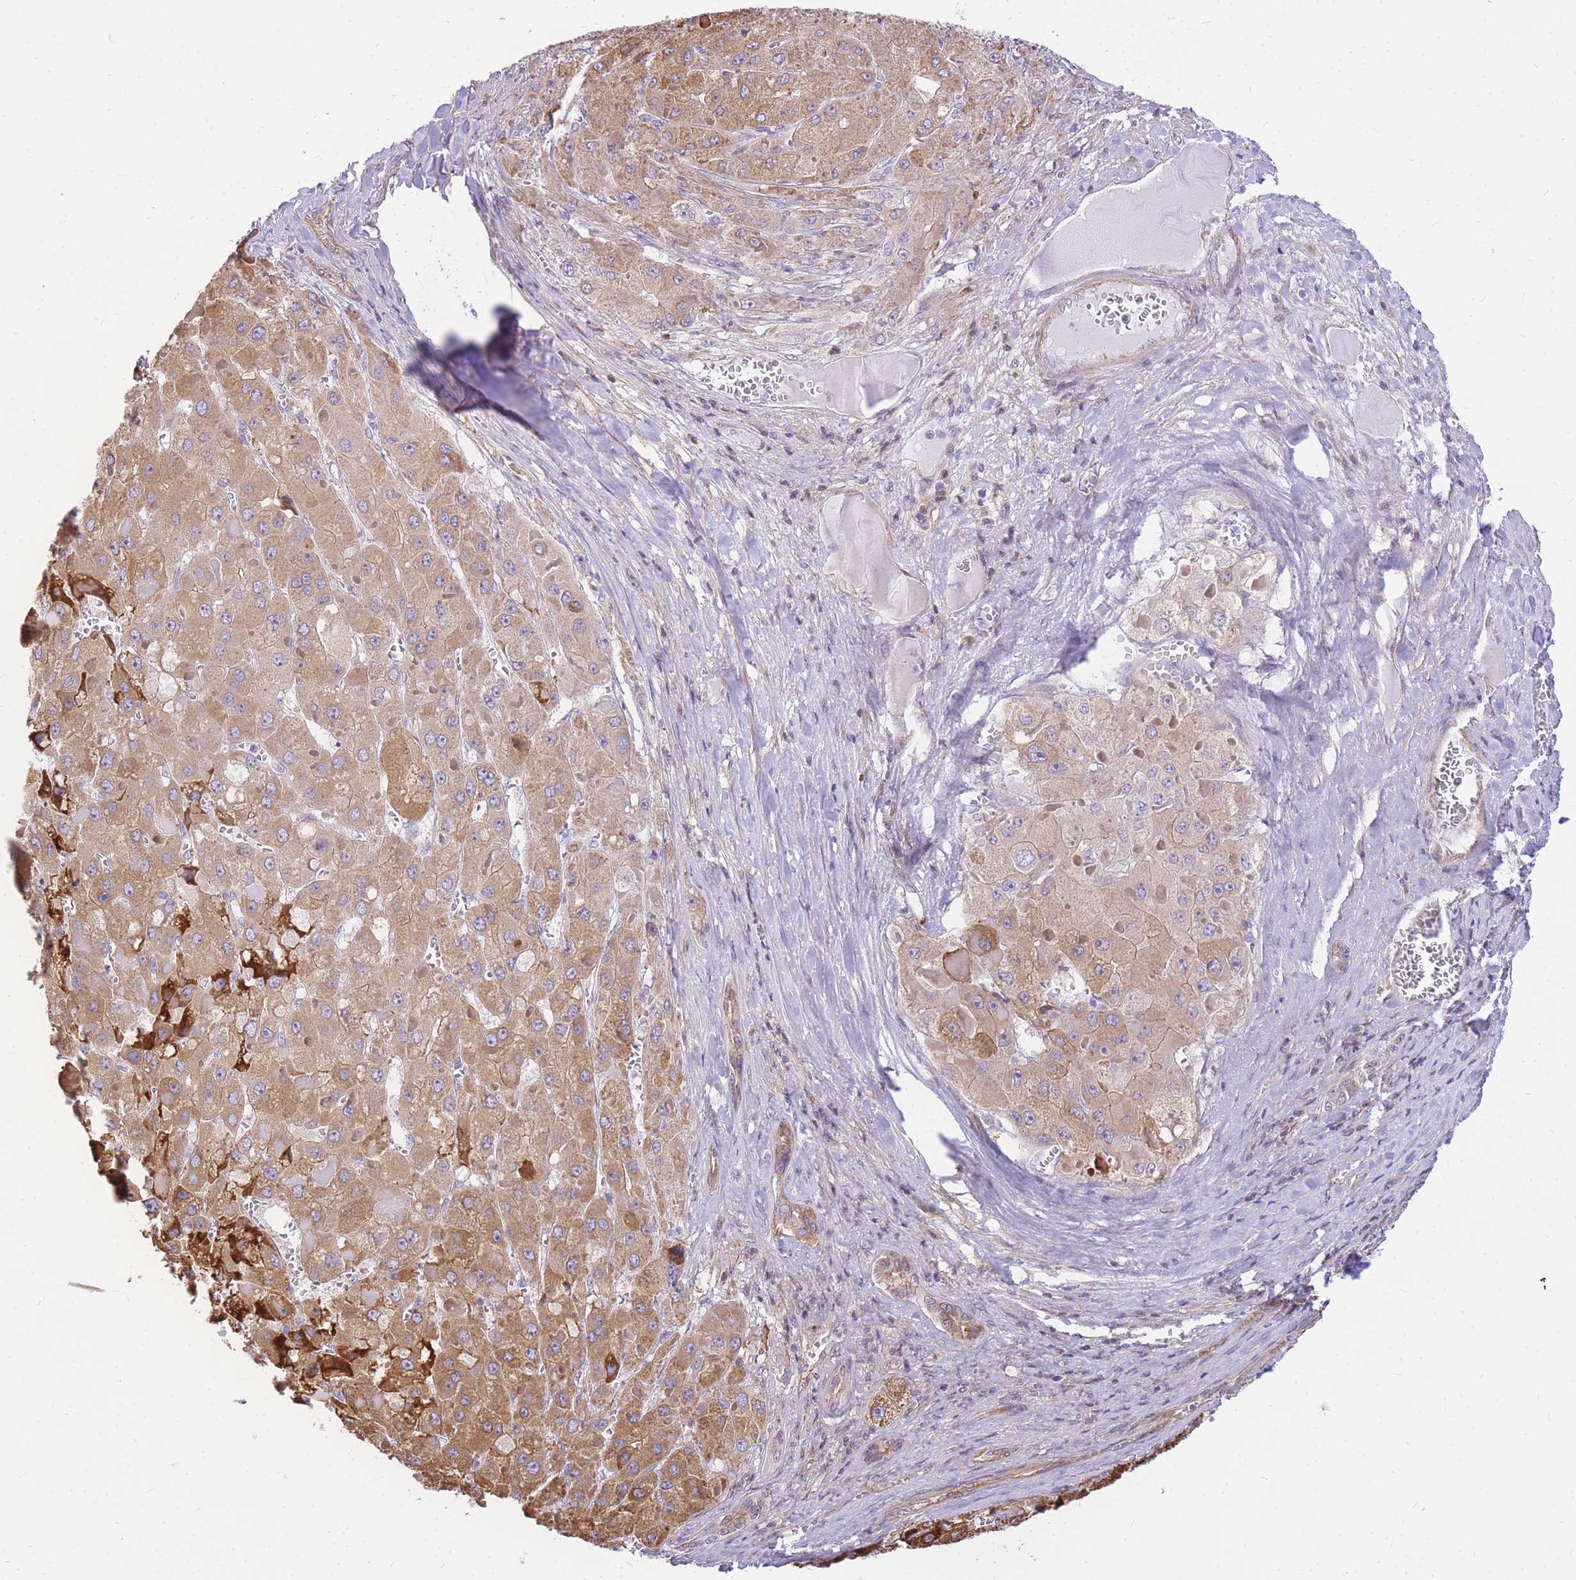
{"staining": {"intensity": "moderate", "quantity": ">75%", "location": "cytoplasmic/membranous"}, "tissue": "liver cancer", "cell_type": "Tumor cells", "image_type": "cancer", "snomed": [{"axis": "morphology", "description": "Carcinoma, Hepatocellular, NOS"}, {"axis": "topography", "description": "Liver"}], "caption": "Immunohistochemical staining of liver cancer (hepatocellular carcinoma) shows moderate cytoplasmic/membranous protein positivity in approximately >75% of tumor cells. The protein is stained brown, and the nuclei are stained in blue (DAB IHC with brightfield microscopy, high magnification).", "gene": "S100PBP", "patient": {"sex": "female", "age": 73}}